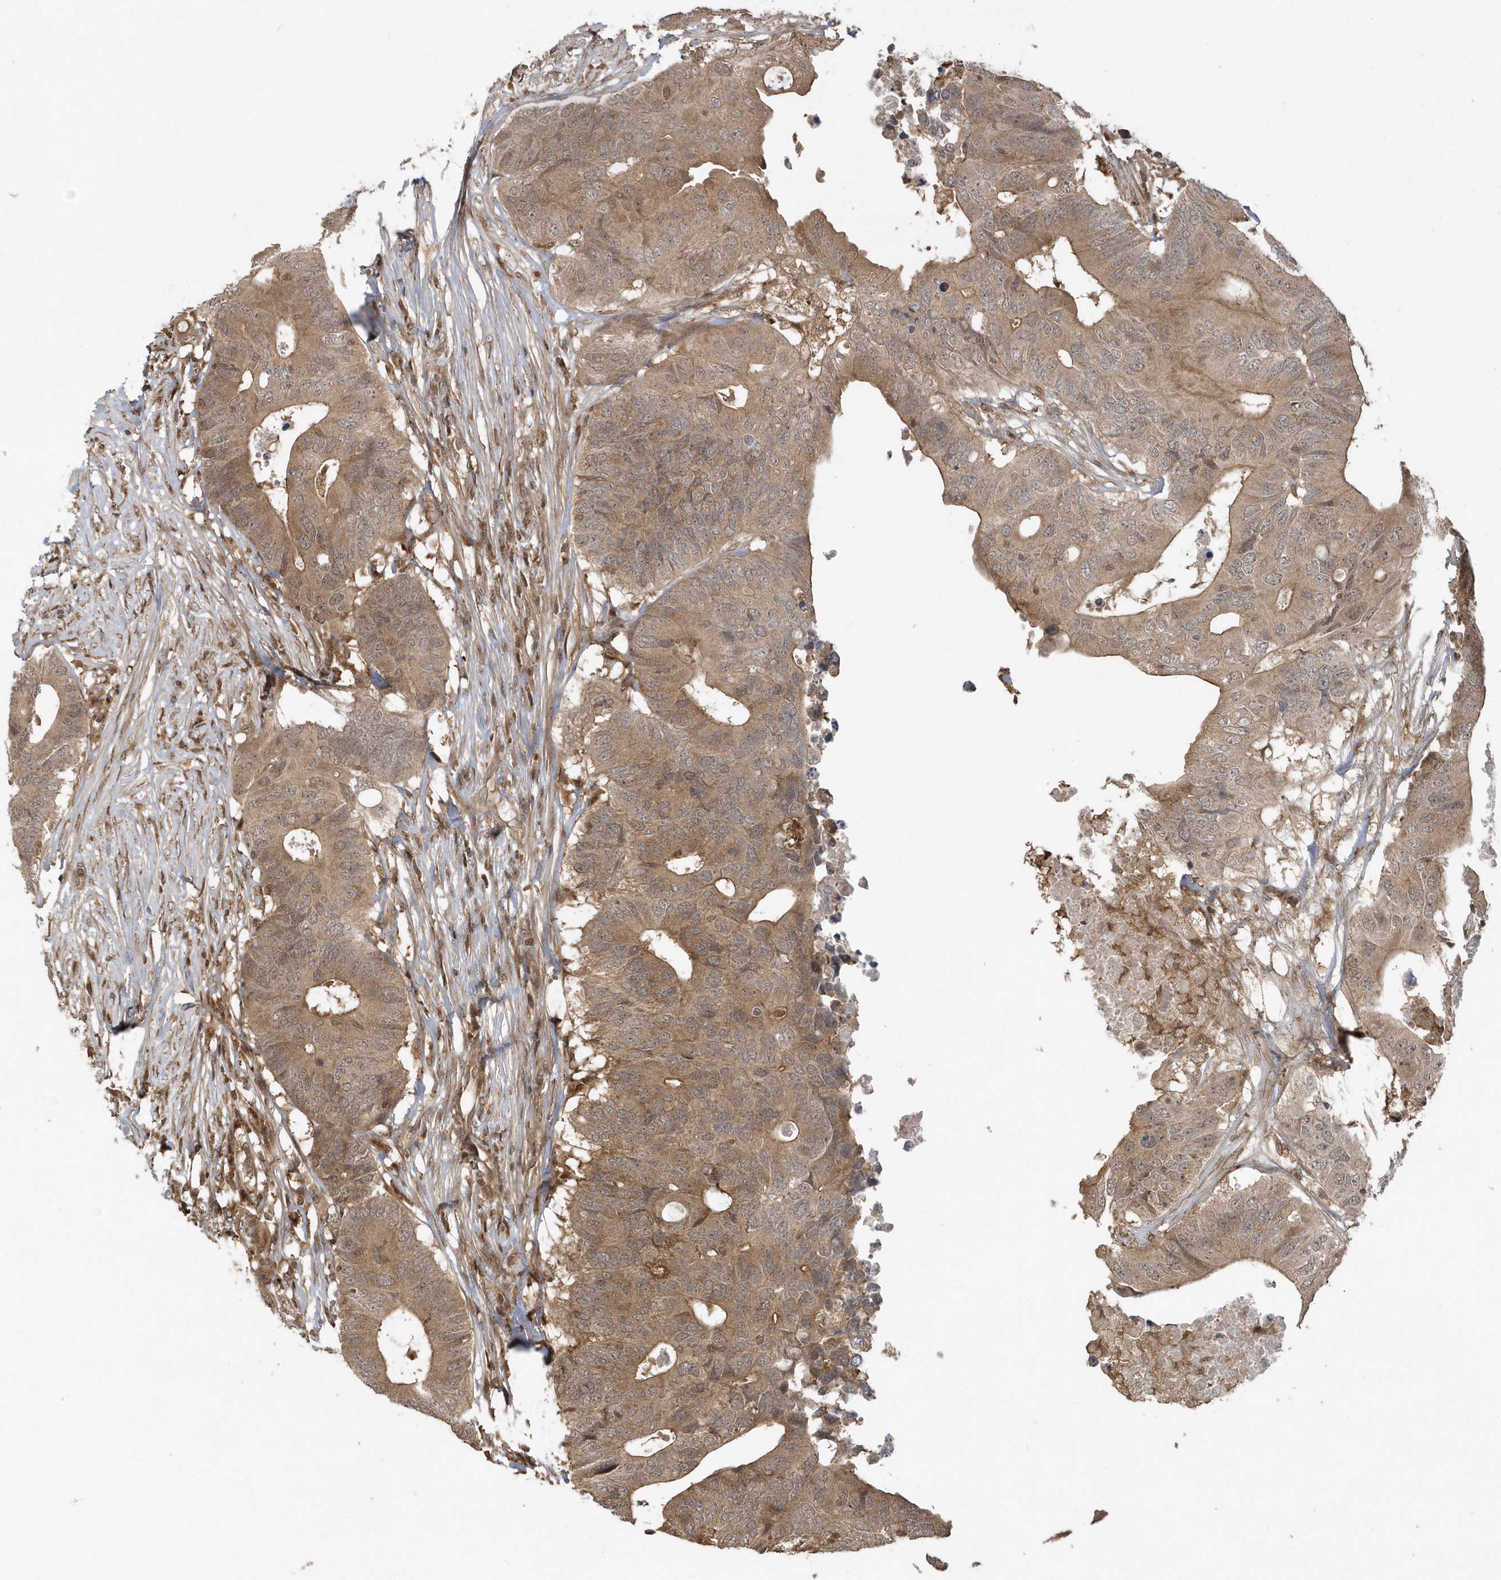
{"staining": {"intensity": "moderate", "quantity": ">75%", "location": "cytoplasmic/membranous"}, "tissue": "colorectal cancer", "cell_type": "Tumor cells", "image_type": "cancer", "snomed": [{"axis": "morphology", "description": "Adenocarcinoma, NOS"}, {"axis": "topography", "description": "Colon"}], "caption": "A micrograph showing moderate cytoplasmic/membranous positivity in about >75% of tumor cells in colorectal adenocarcinoma, as visualized by brown immunohistochemical staining.", "gene": "LACC1", "patient": {"sex": "male", "age": 71}}